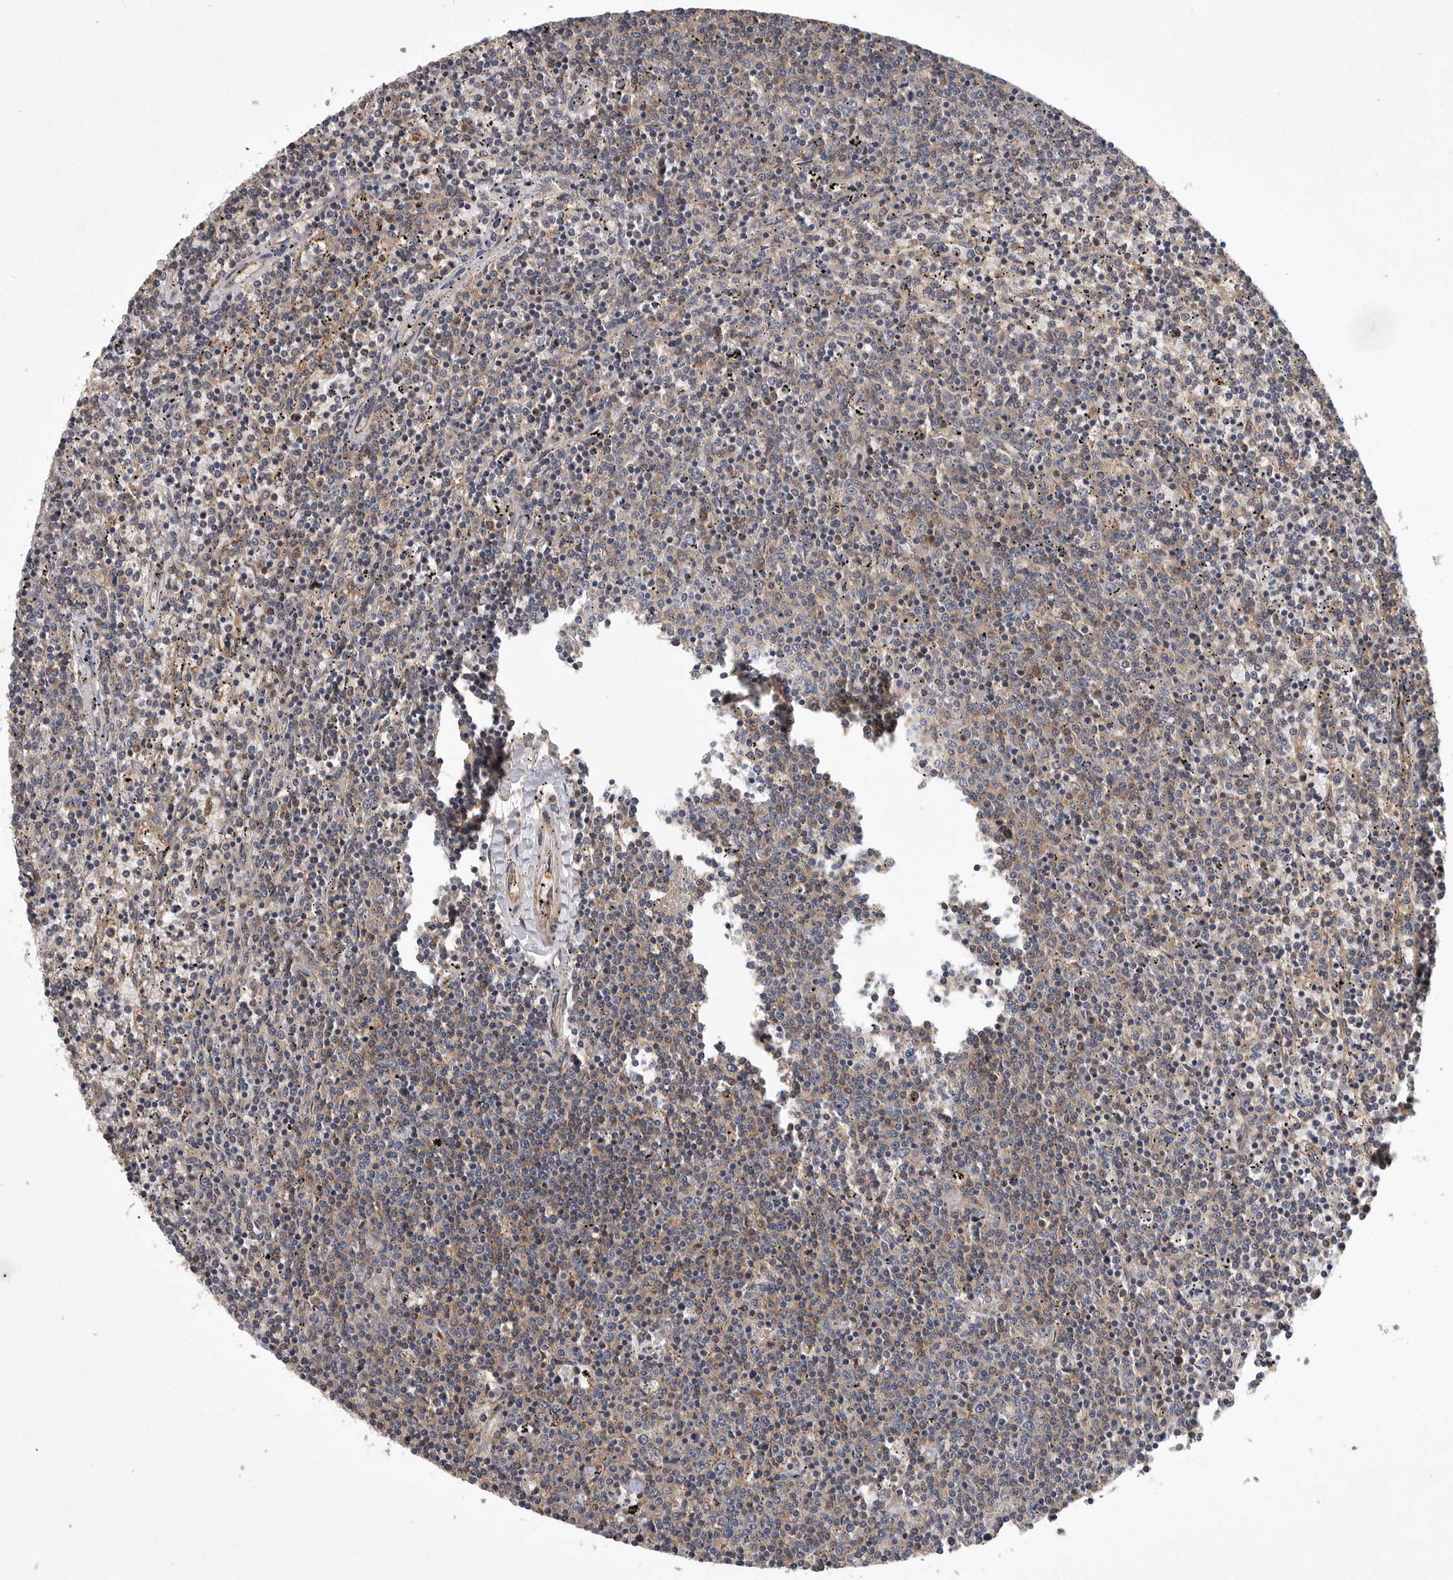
{"staining": {"intensity": "weak", "quantity": "25%-75%", "location": "cytoplasmic/membranous"}, "tissue": "lymphoma", "cell_type": "Tumor cells", "image_type": "cancer", "snomed": [{"axis": "morphology", "description": "Malignant lymphoma, non-Hodgkin's type, Low grade"}, {"axis": "topography", "description": "Spleen"}], "caption": "Weak cytoplasmic/membranous positivity is identified in approximately 25%-75% of tumor cells in malignant lymphoma, non-Hodgkin's type (low-grade).", "gene": "OXR1", "patient": {"sex": "female", "age": 50}}